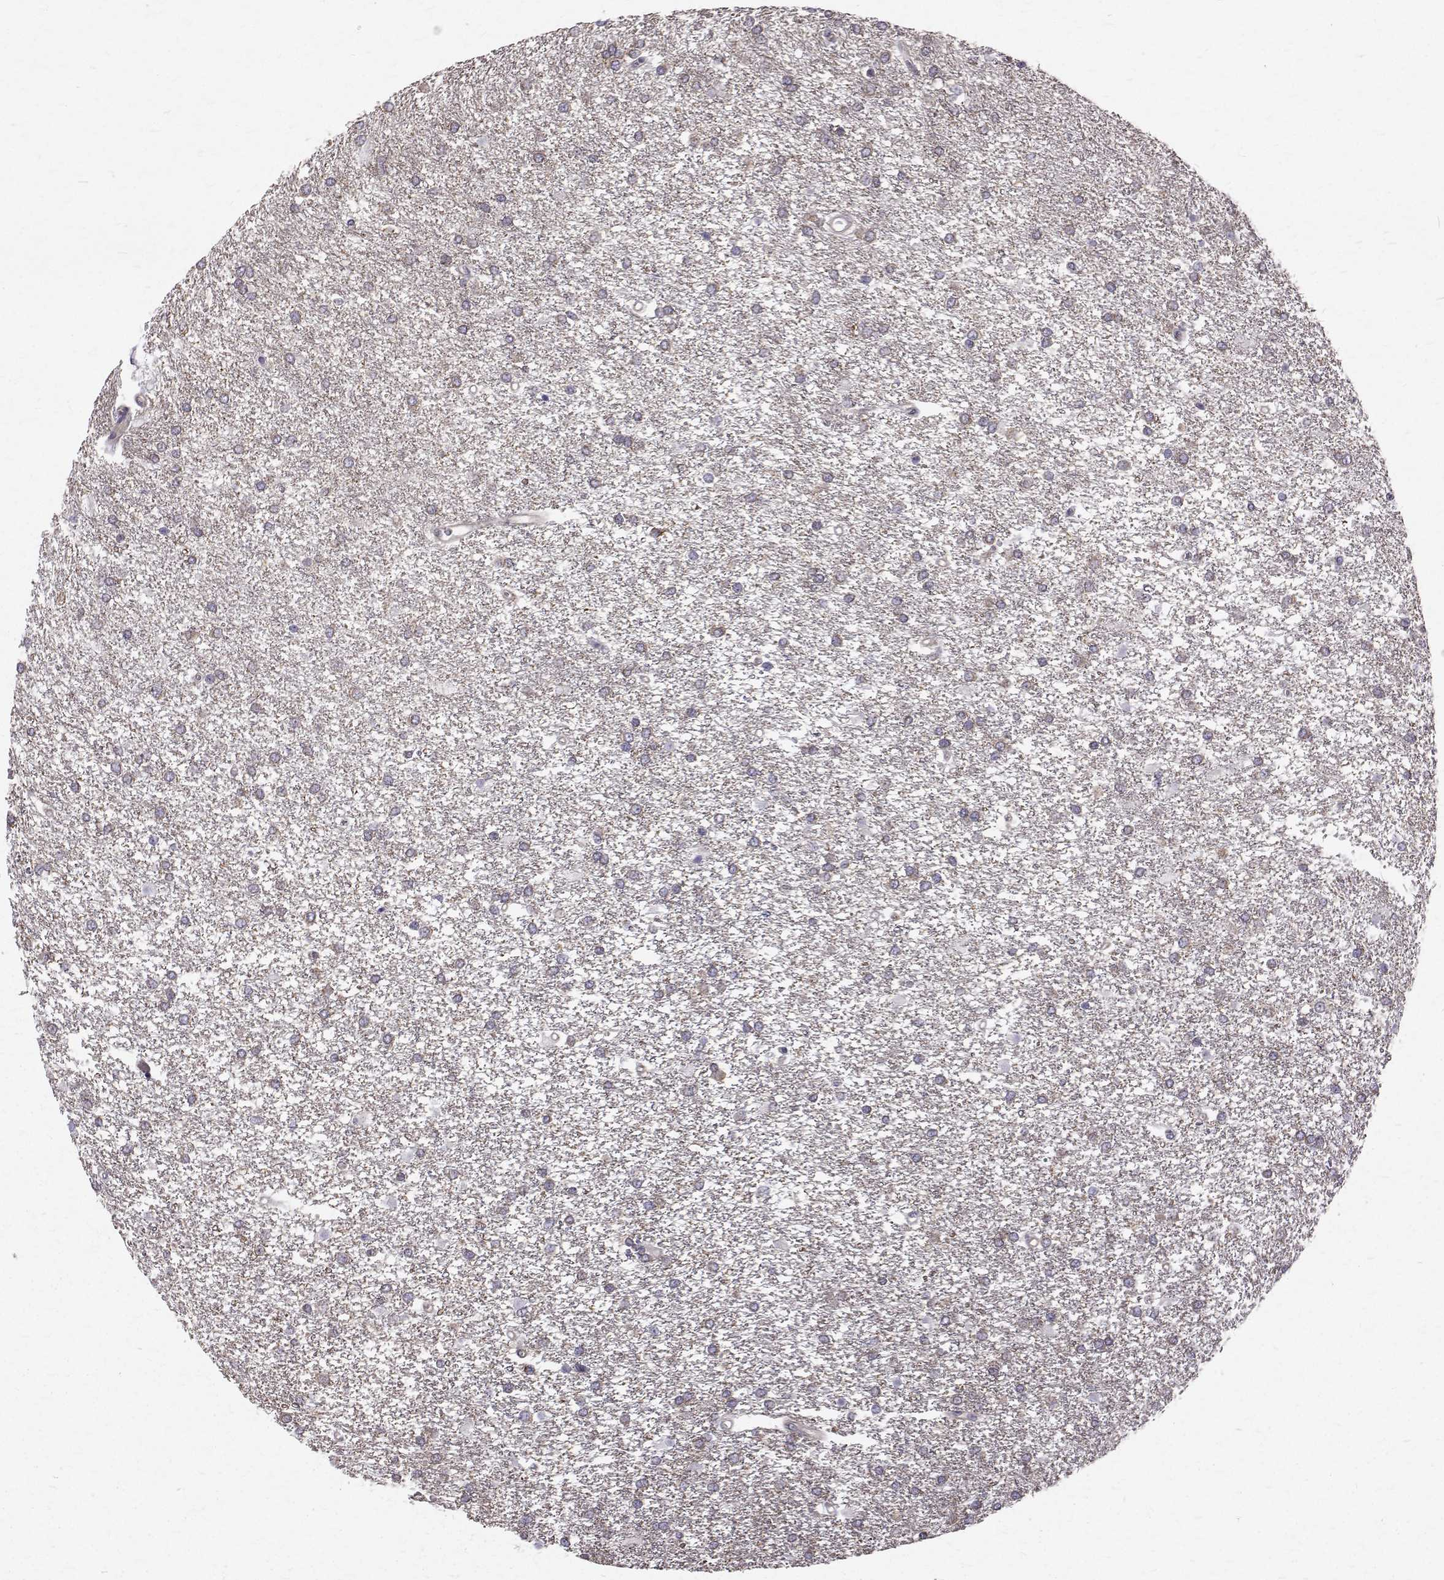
{"staining": {"intensity": "negative", "quantity": "none", "location": "none"}, "tissue": "glioma", "cell_type": "Tumor cells", "image_type": "cancer", "snomed": [{"axis": "morphology", "description": "Glioma, malignant, High grade"}, {"axis": "topography", "description": "Brain"}], "caption": "A high-resolution image shows immunohistochemistry staining of glioma, which exhibits no significant staining in tumor cells. The staining was performed using DAB to visualize the protein expression in brown, while the nuclei were stained in blue with hematoxylin (Magnification: 20x).", "gene": "ARFGAP1", "patient": {"sex": "female", "age": 61}}